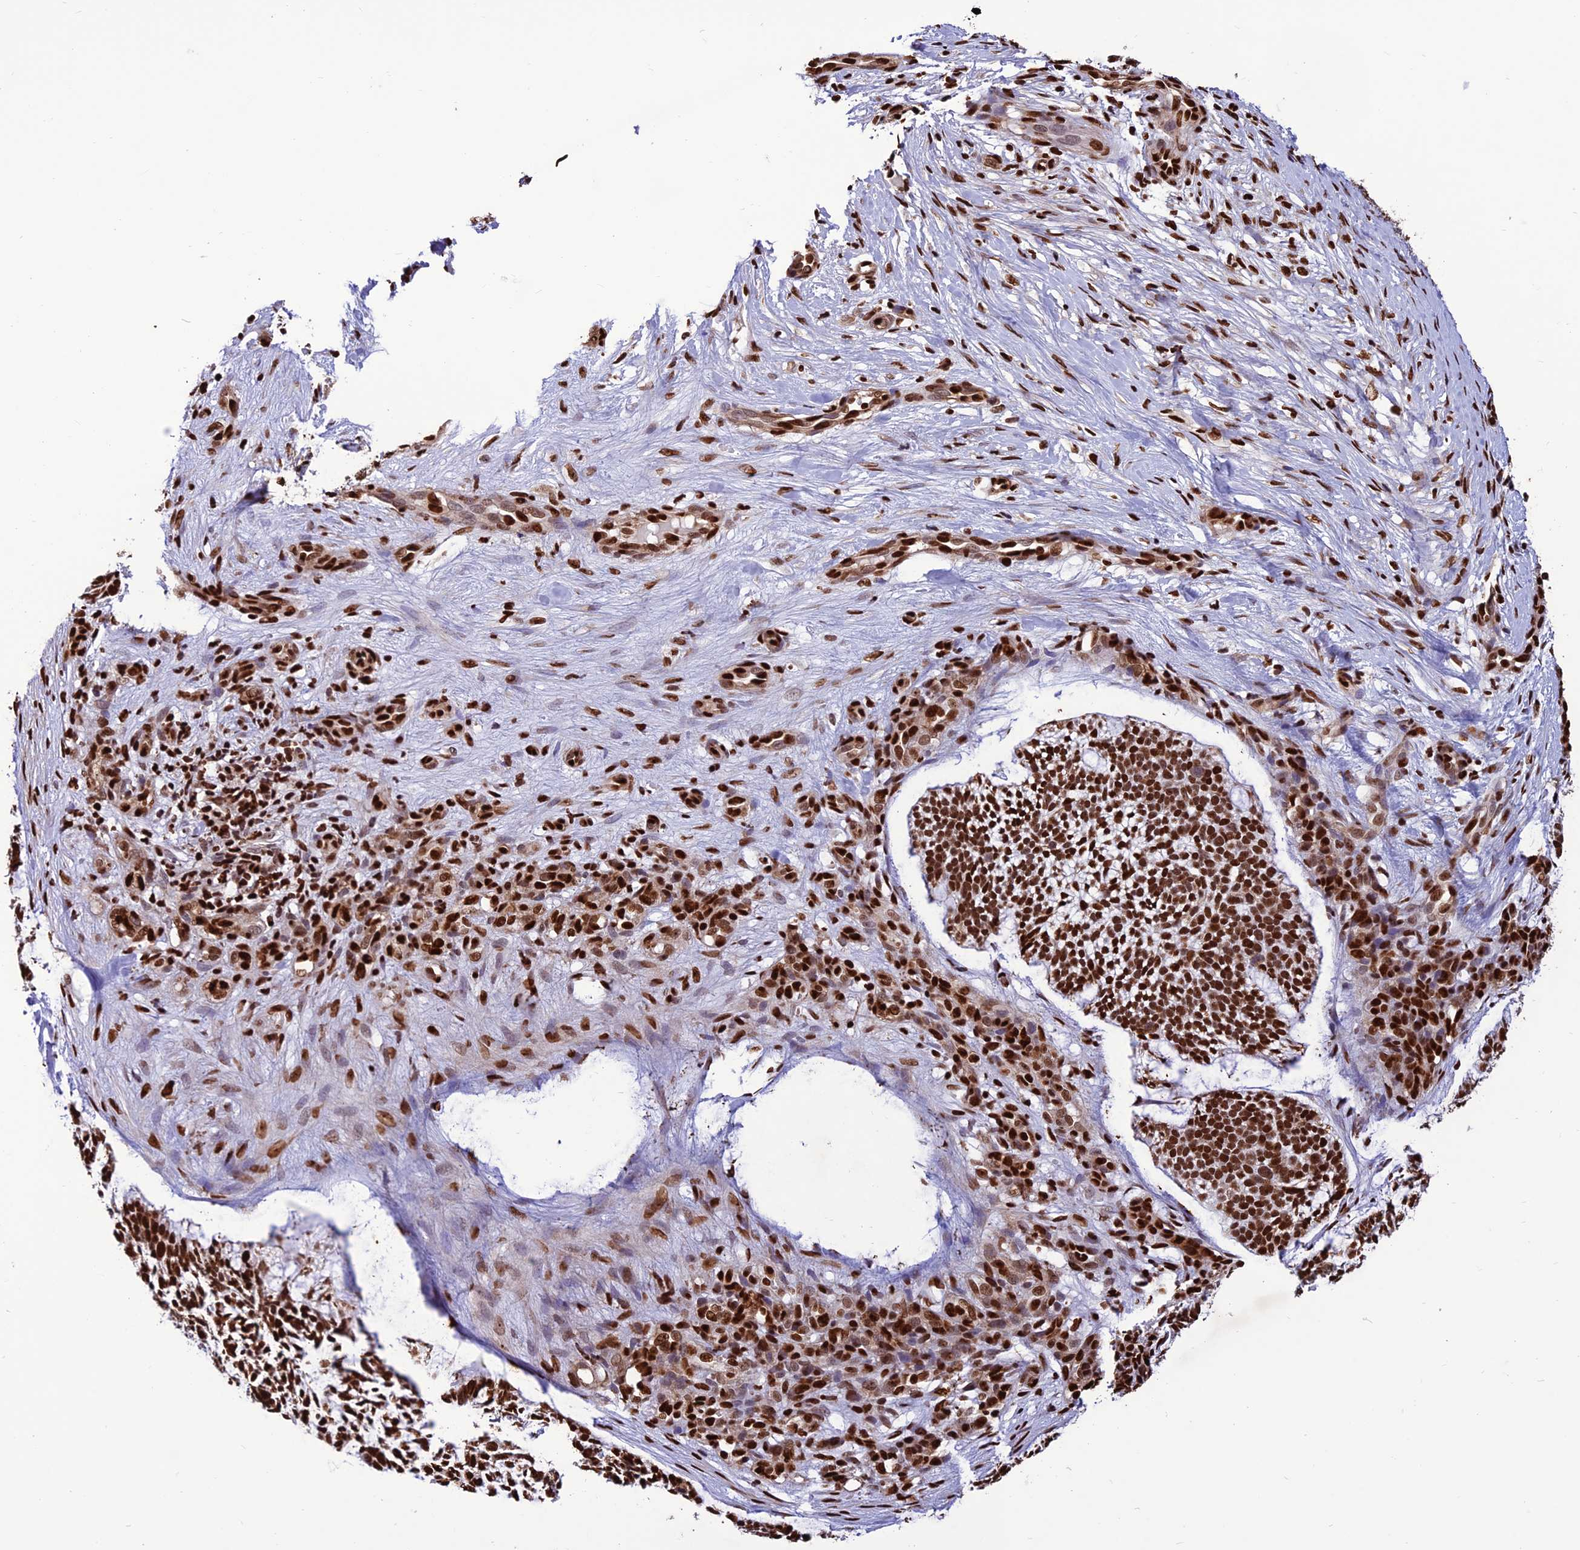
{"staining": {"intensity": "strong", "quantity": ">75%", "location": "nuclear"}, "tissue": "skin cancer", "cell_type": "Tumor cells", "image_type": "cancer", "snomed": [{"axis": "morphology", "description": "Basal cell carcinoma"}, {"axis": "topography", "description": "Skin"}], "caption": "About >75% of tumor cells in human skin cancer demonstrate strong nuclear protein staining as visualized by brown immunohistochemical staining.", "gene": "INO80E", "patient": {"sex": "male", "age": 88}}